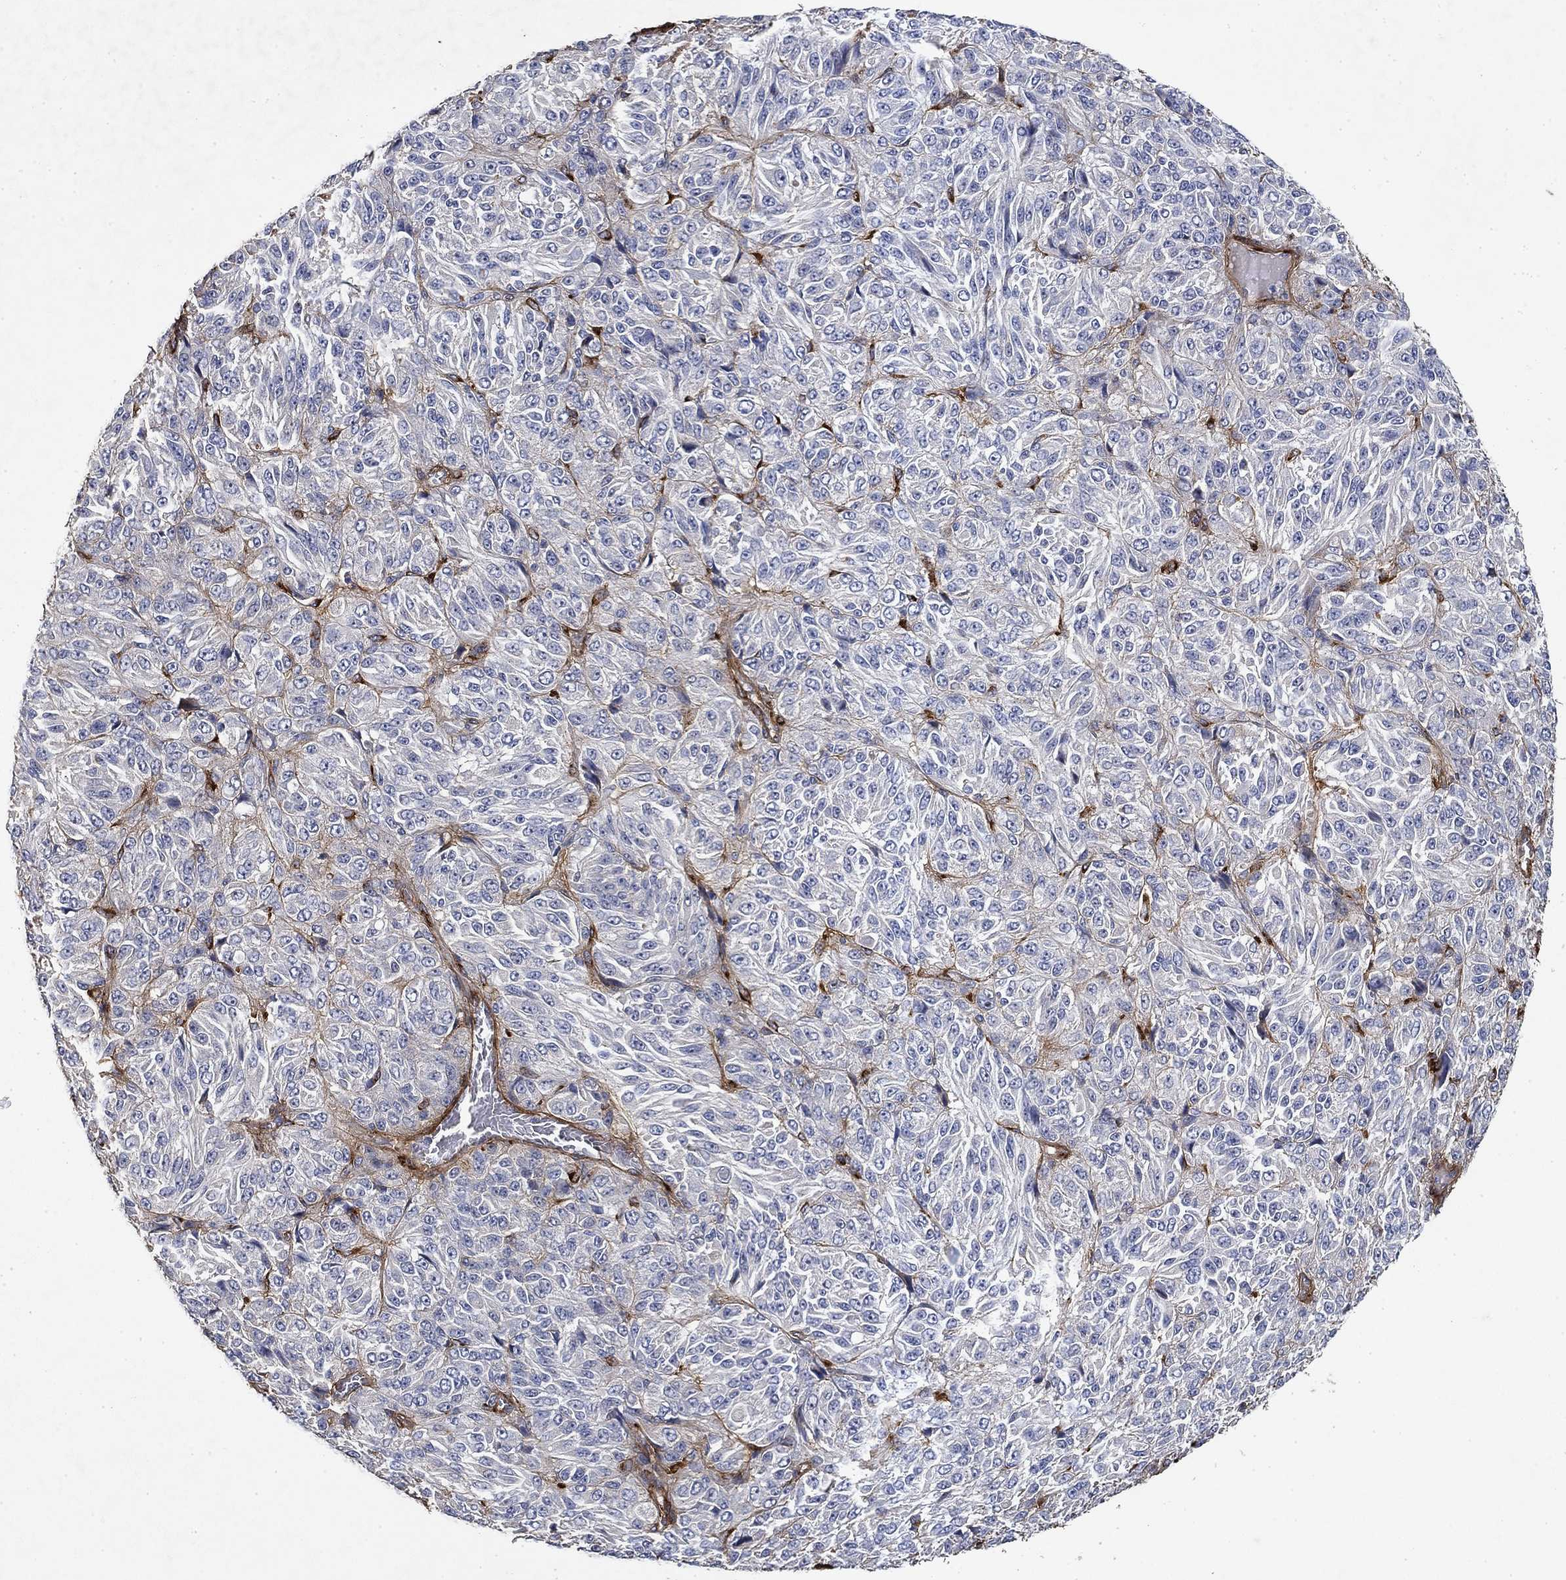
{"staining": {"intensity": "negative", "quantity": "none", "location": "none"}, "tissue": "melanoma", "cell_type": "Tumor cells", "image_type": "cancer", "snomed": [{"axis": "morphology", "description": "Malignant melanoma, Metastatic site"}, {"axis": "topography", "description": "Brain"}], "caption": "Immunohistochemical staining of human melanoma exhibits no significant positivity in tumor cells.", "gene": "COL4A2", "patient": {"sex": "female", "age": 56}}